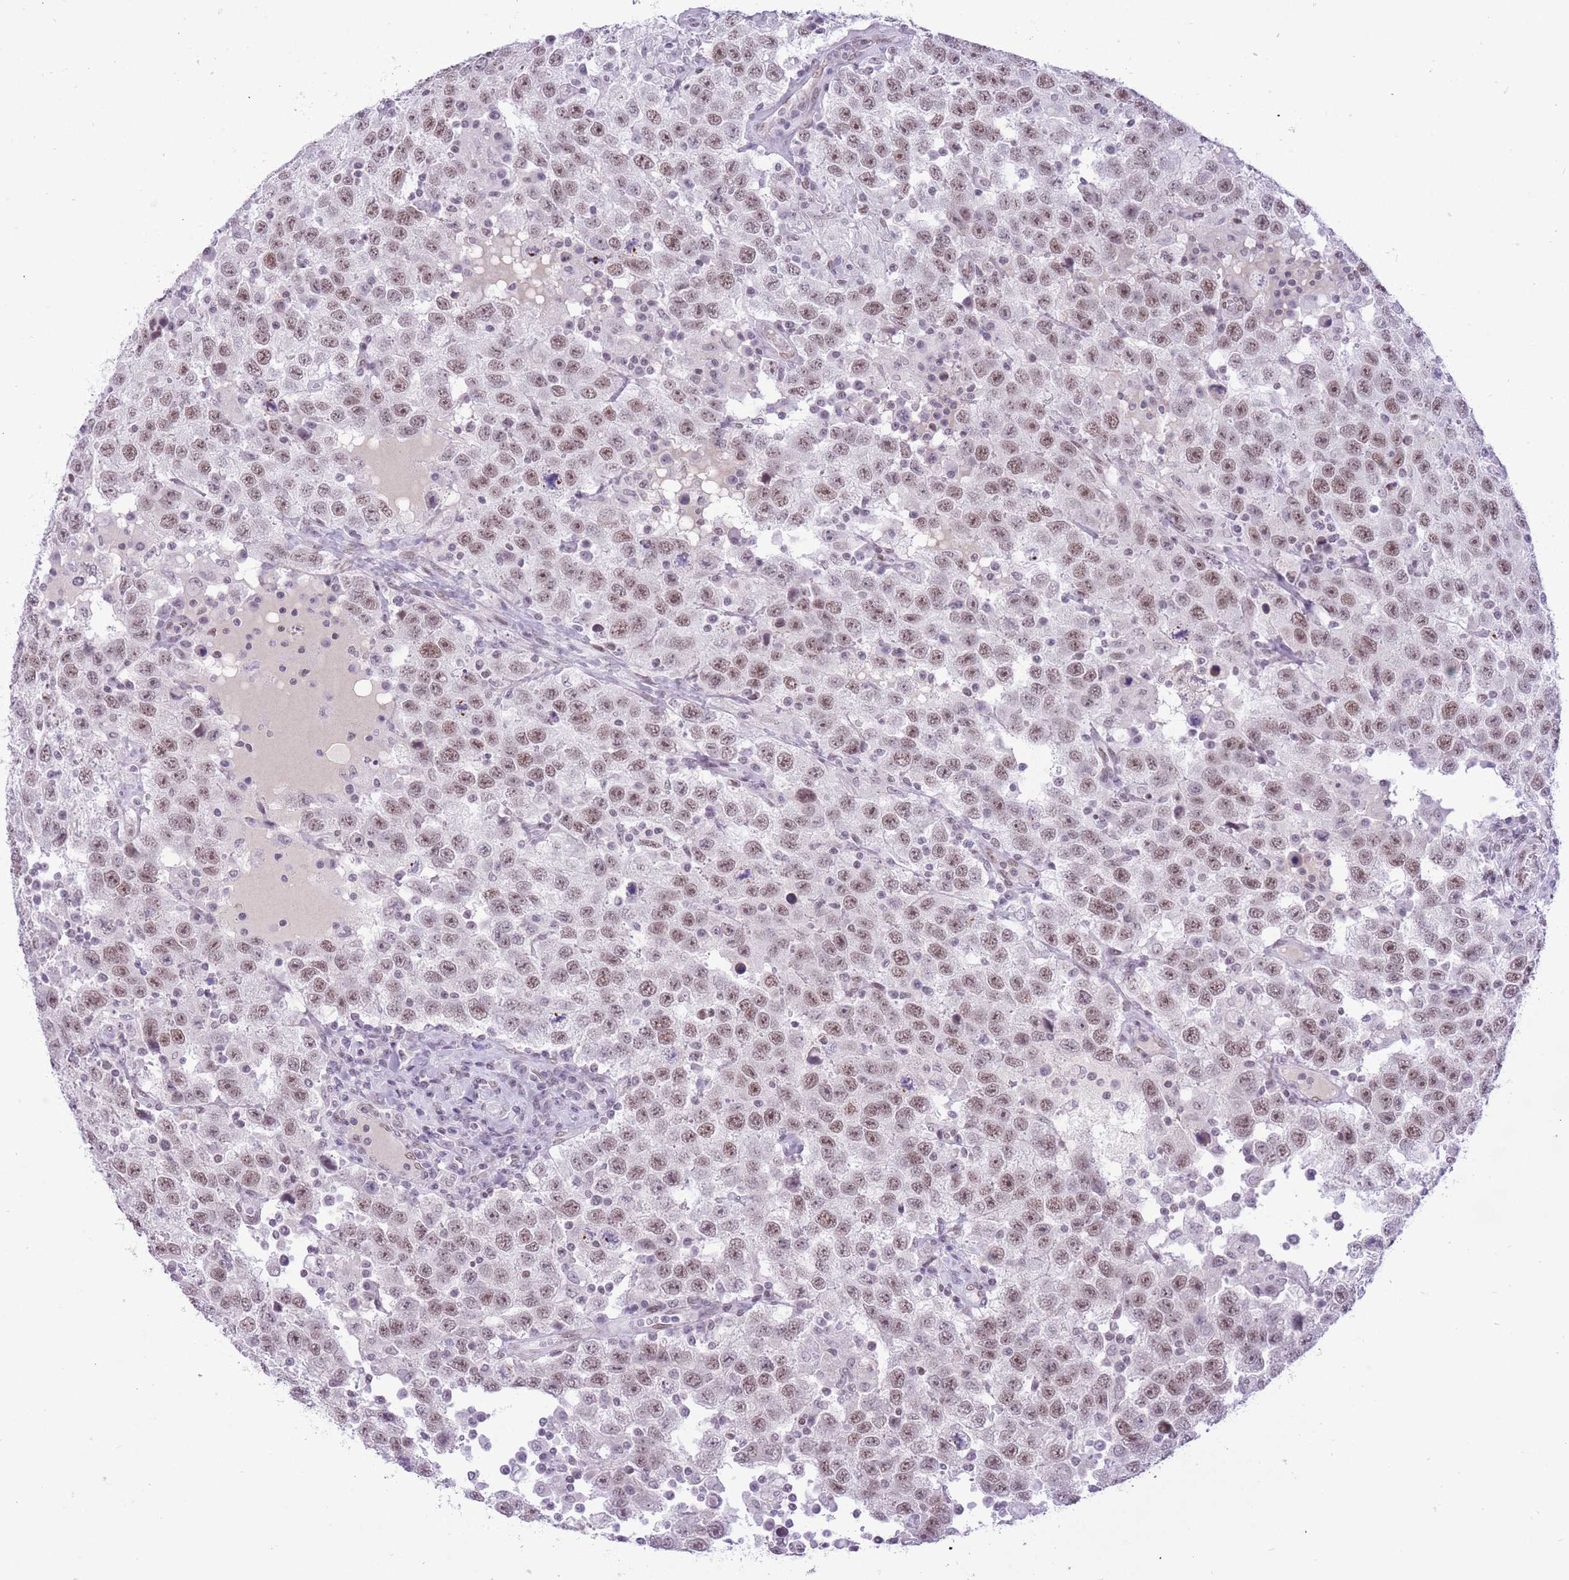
{"staining": {"intensity": "moderate", "quantity": ">75%", "location": "nuclear"}, "tissue": "testis cancer", "cell_type": "Tumor cells", "image_type": "cancer", "snomed": [{"axis": "morphology", "description": "Seminoma, NOS"}, {"axis": "topography", "description": "Testis"}], "caption": "Moderate nuclear staining is appreciated in about >75% of tumor cells in testis seminoma.", "gene": "ZBED5", "patient": {"sex": "male", "age": 41}}